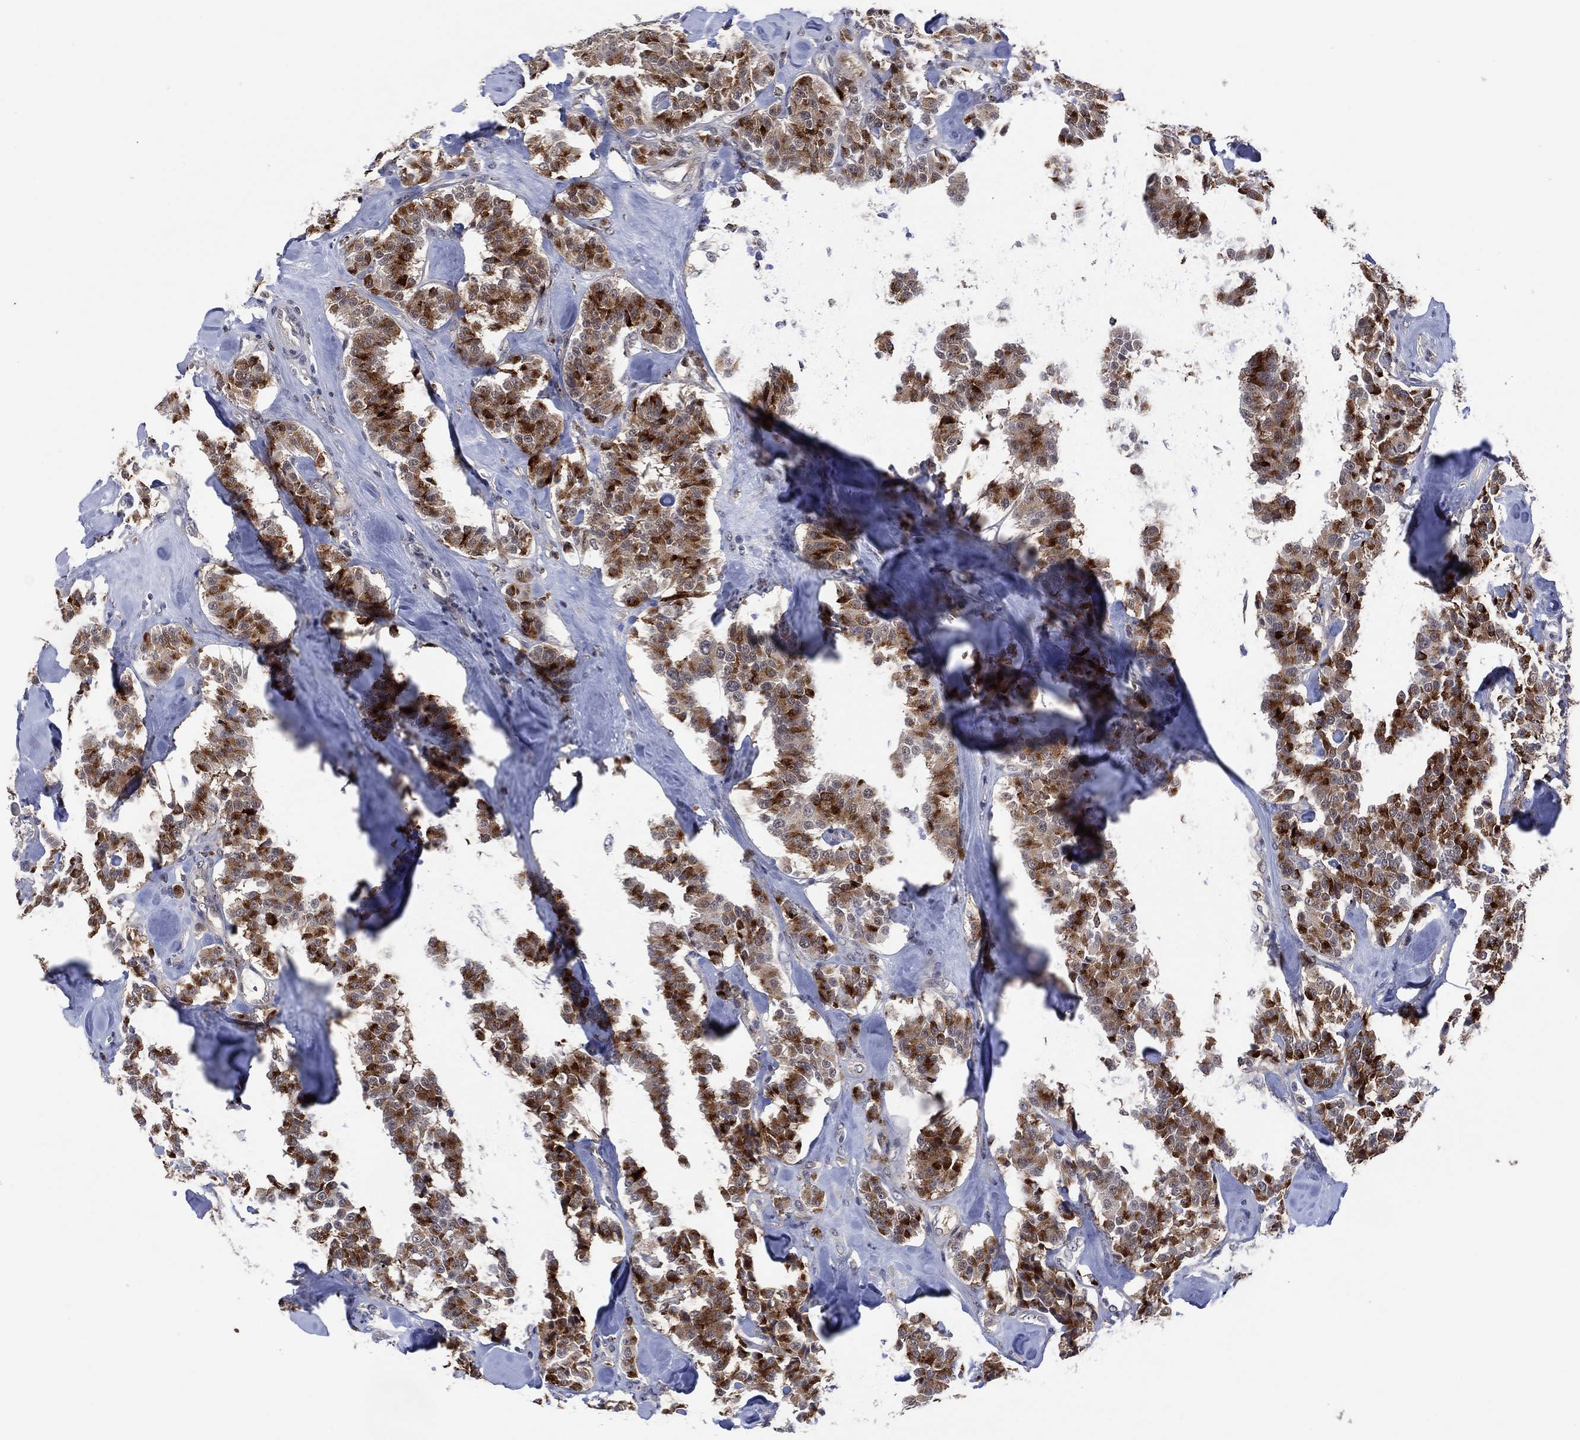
{"staining": {"intensity": "moderate", "quantity": "25%-75%", "location": "cytoplasmic/membranous"}, "tissue": "carcinoid", "cell_type": "Tumor cells", "image_type": "cancer", "snomed": [{"axis": "morphology", "description": "Carcinoid, malignant, NOS"}, {"axis": "topography", "description": "Pancreas"}], "caption": "A photomicrograph showing moderate cytoplasmic/membranous expression in about 25%-75% of tumor cells in carcinoid, as visualized by brown immunohistochemical staining.", "gene": "DPP4", "patient": {"sex": "male", "age": 41}}